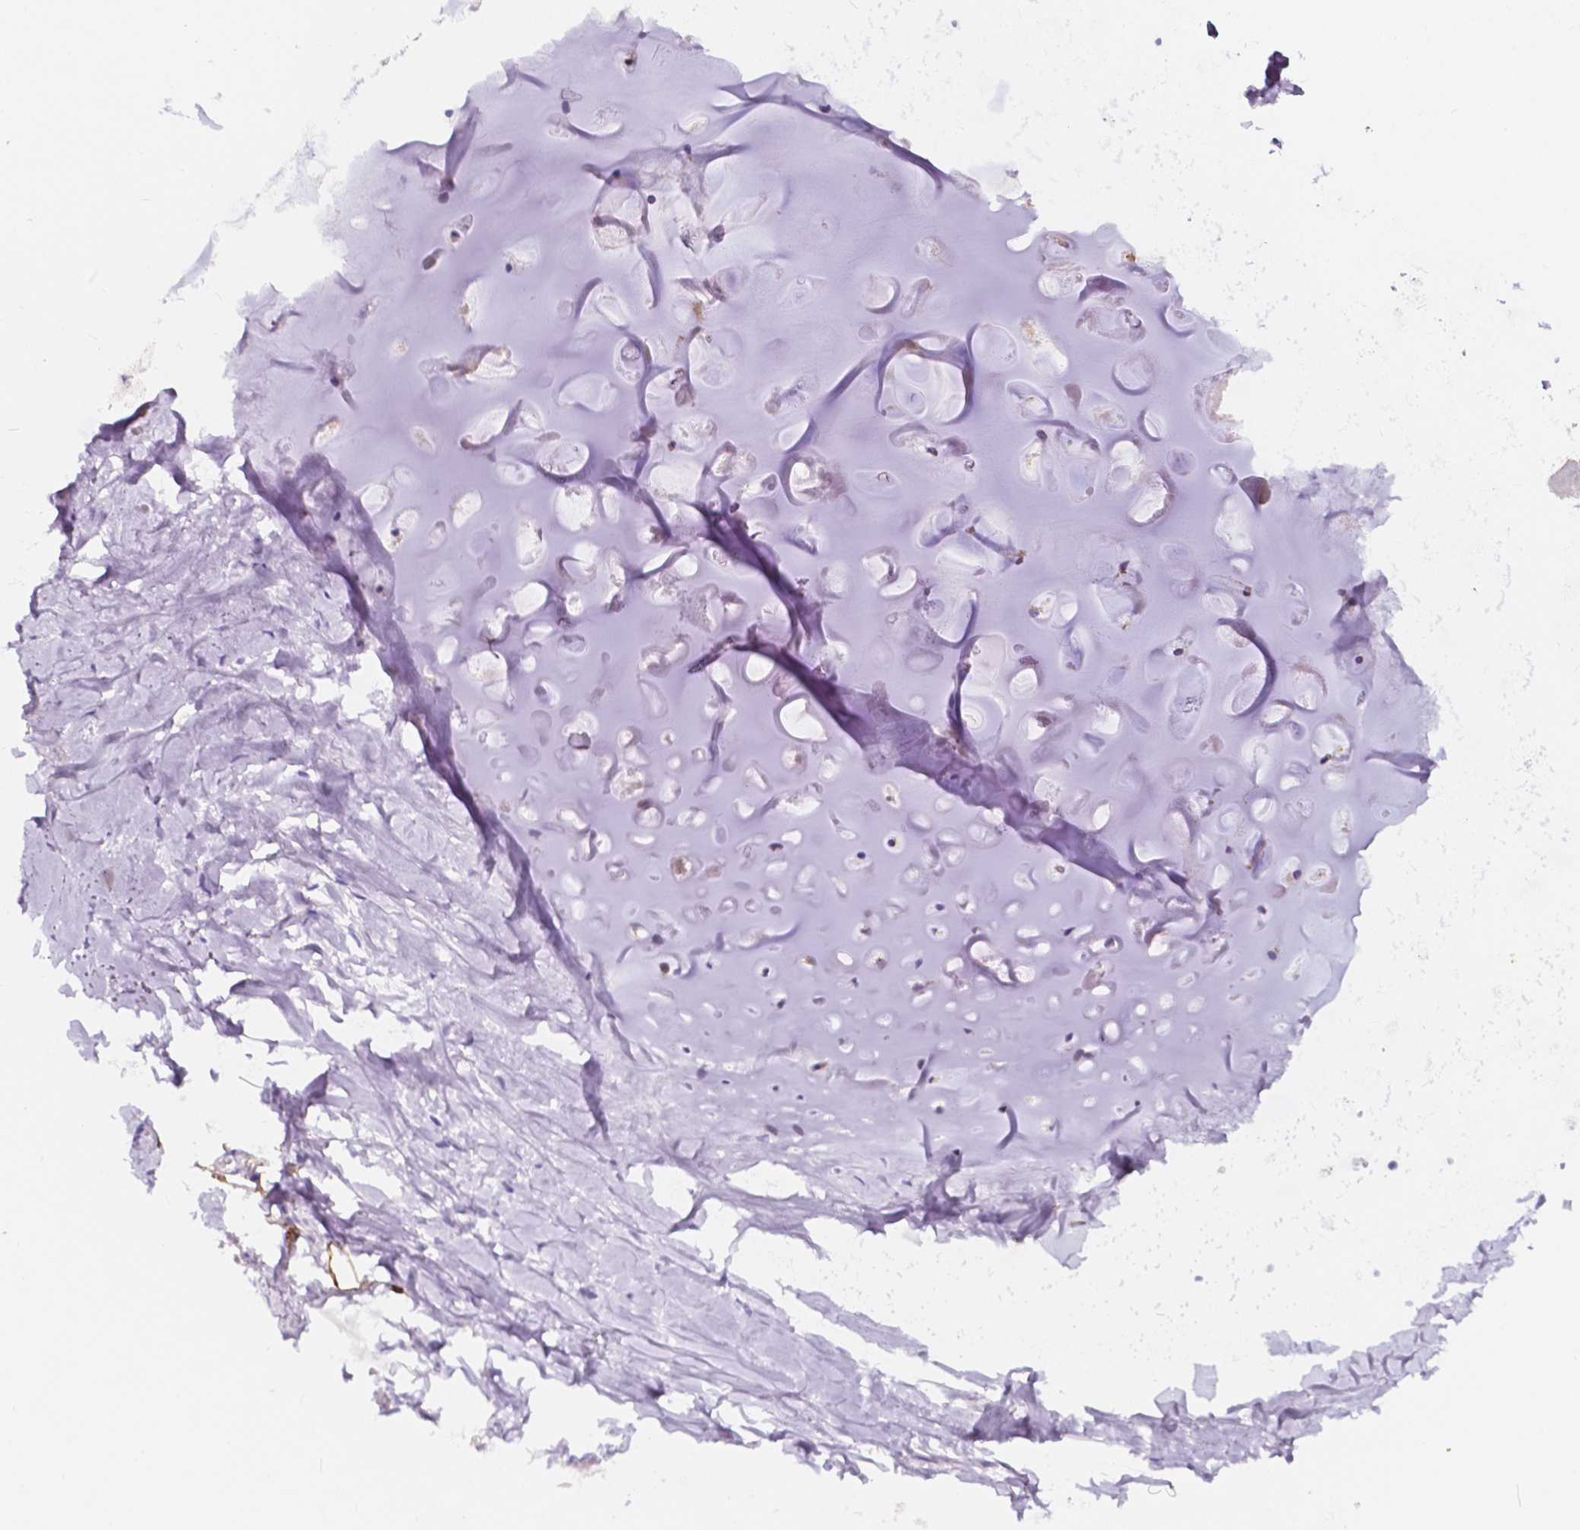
{"staining": {"intensity": "moderate", "quantity": ">75%", "location": "cytoplasmic/membranous"}, "tissue": "adipose tissue", "cell_type": "Adipocytes", "image_type": "normal", "snomed": [{"axis": "morphology", "description": "Normal tissue, NOS"}, {"axis": "topography", "description": "Cartilage tissue"}, {"axis": "topography", "description": "Bronchus"}], "caption": "Moderate cytoplasmic/membranous expression for a protein is identified in about >75% of adipocytes of unremarkable adipose tissue using IHC.", "gene": "CLSTN2", "patient": {"sex": "female", "age": 79}}